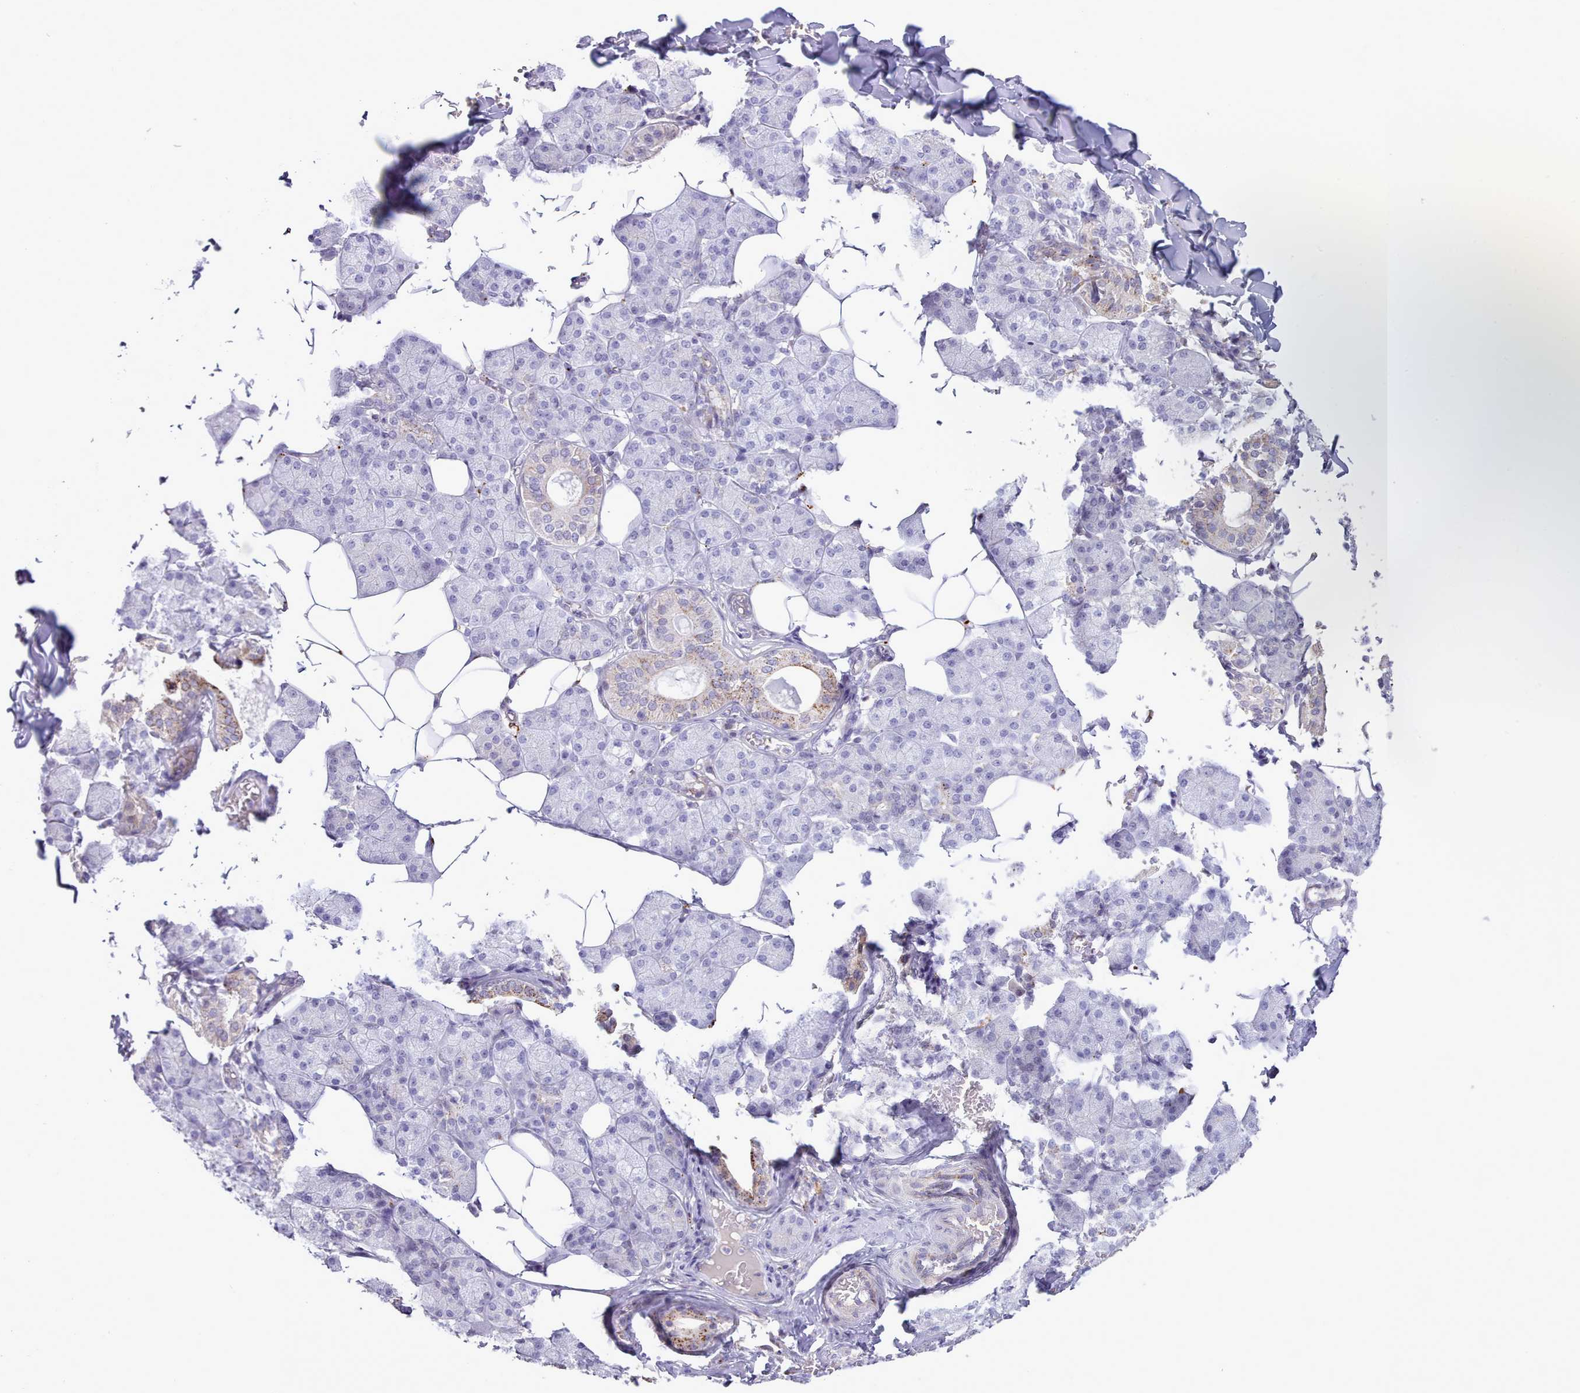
{"staining": {"intensity": "moderate", "quantity": "<25%", "location": "cytoplasmic/membranous"}, "tissue": "salivary gland", "cell_type": "Glandular cells", "image_type": "normal", "snomed": [{"axis": "morphology", "description": "Normal tissue, NOS"}, {"axis": "topography", "description": "Salivary gland"}], "caption": "Salivary gland stained with immunohistochemistry (IHC) demonstrates moderate cytoplasmic/membranous staining in approximately <25% of glandular cells. (DAB IHC, brown staining for protein, blue staining for nuclei).", "gene": "SRD5A1", "patient": {"sex": "female", "age": 33}}